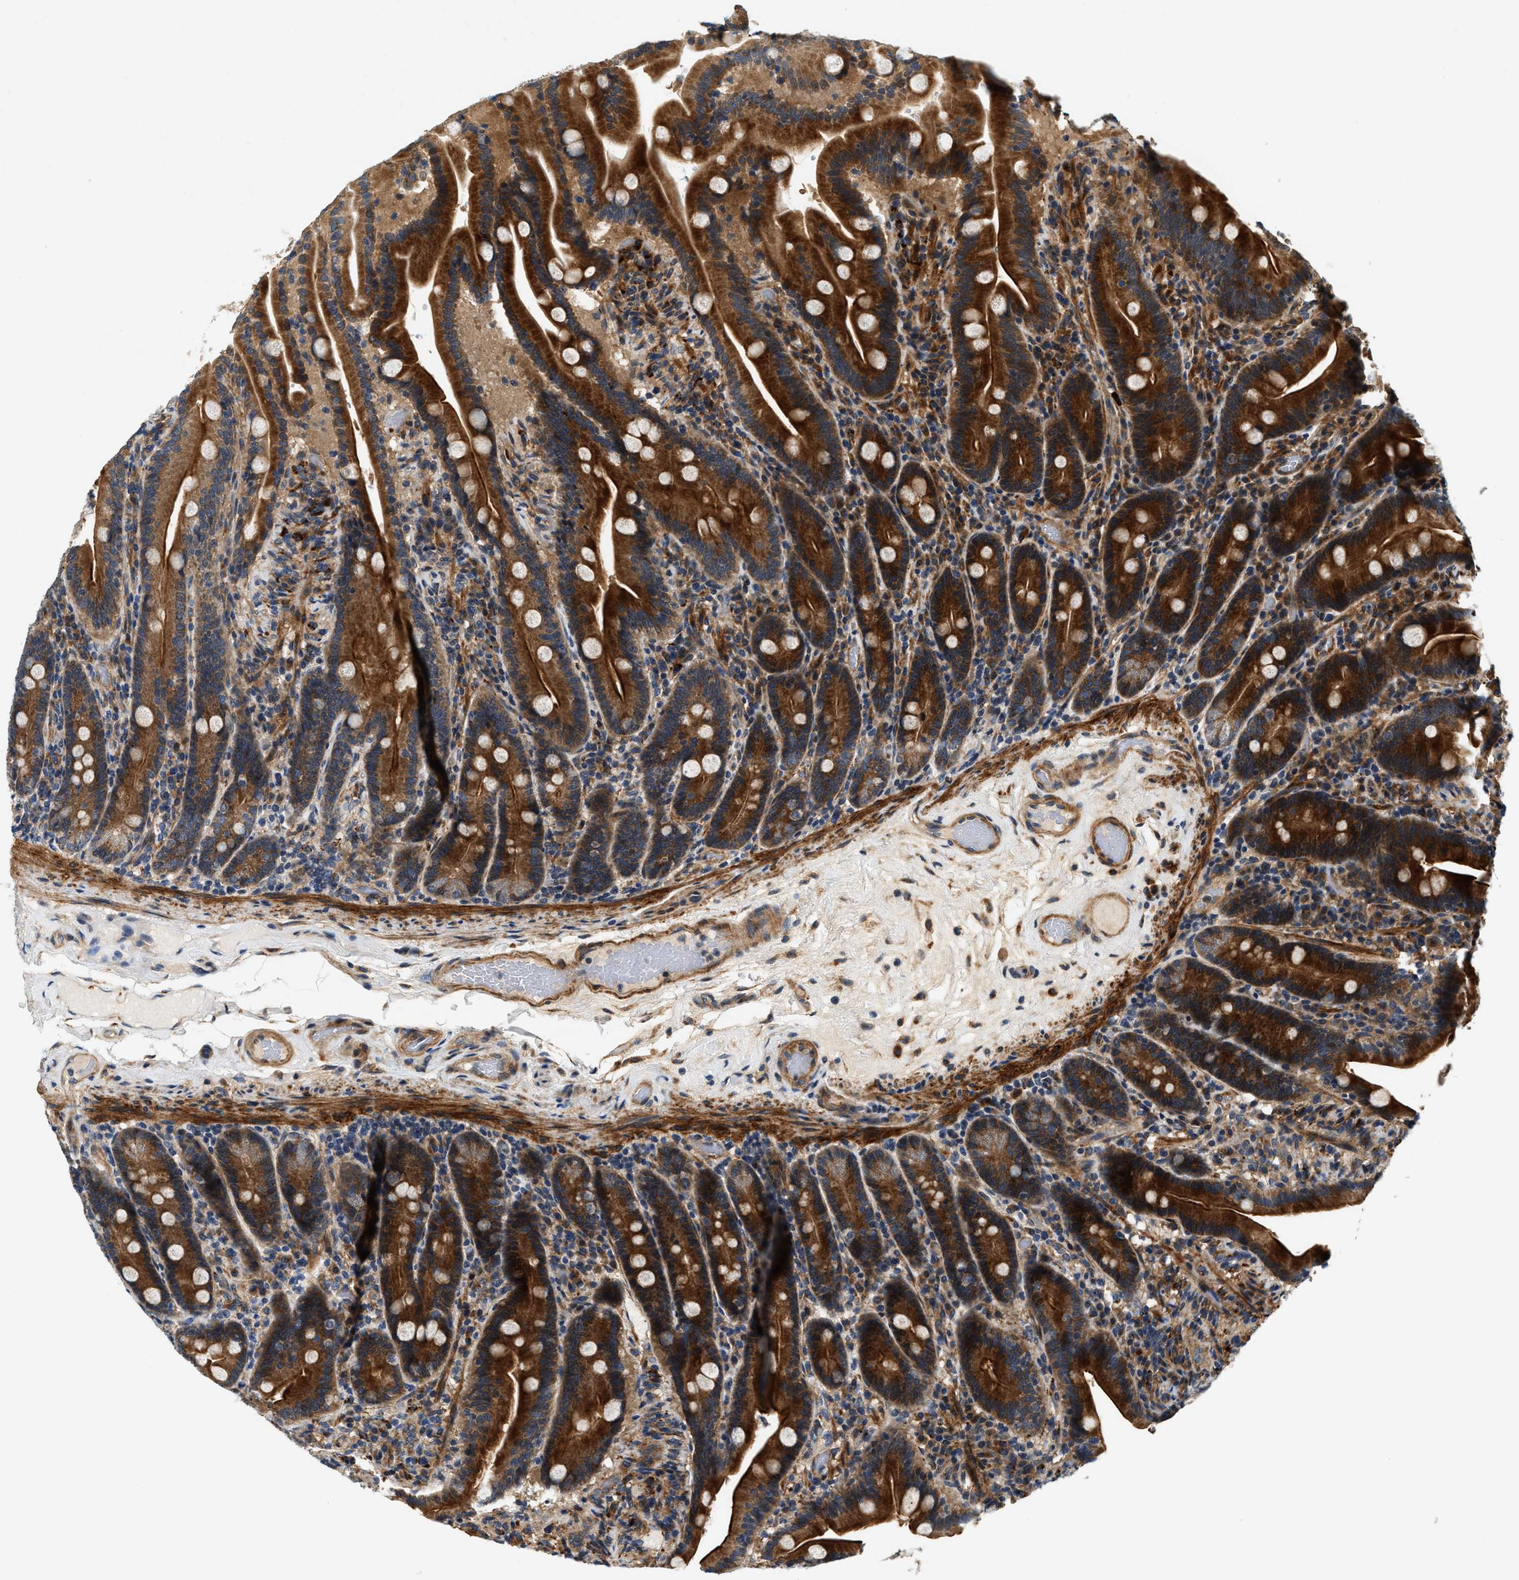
{"staining": {"intensity": "strong", "quantity": ">75%", "location": "cytoplasmic/membranous"}, "tissue": "duodenum", "cell_type": "Glandular cells", "image_type": "normal", "snomed": [{"axis": "morphology", "description": "Normal tissue, NOS"}, {"axis": "topography", "description": "Duodenum"}], "caption": "A brown stain highlights strong cytoplasmic/membranous expression of a protein in glandular cells of normal duodenum. The protein of interest is stained brown, and the nuclei are stained in blue (DAB (3,3'-diaminobenzidine) IHC with brightfield microscopy, high magnification).", "gene": "DUSP10", "patient": {"sex": "male", "age": 54}}